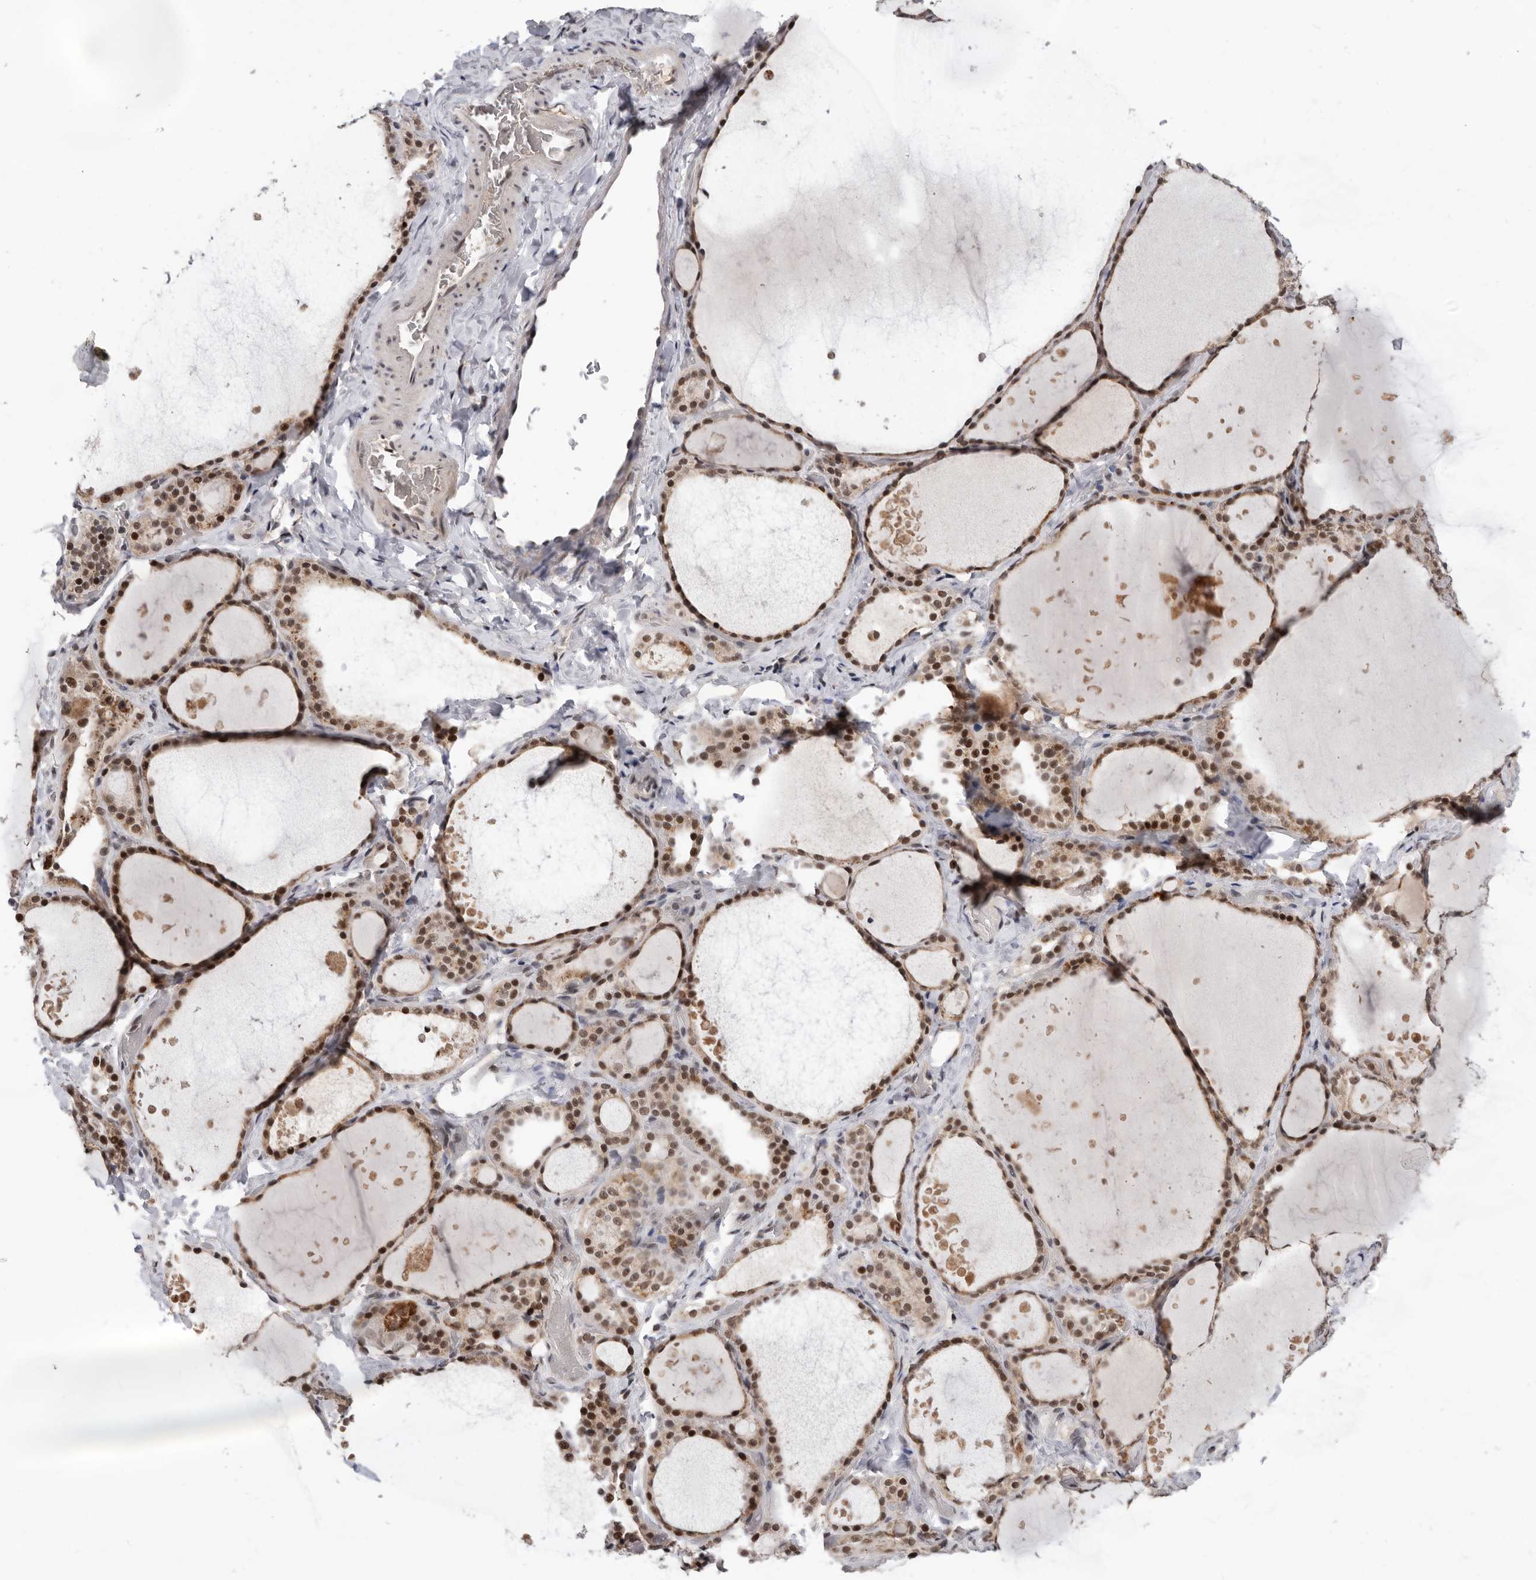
{"staining": {"intensity": "strong", "quantity": ">75%", "location": "nuclear"}, "tissue": "thyroid gland", "cell_type": "Glandular cells", "image_type": "normal", "snomed": [{"axis": "morphology", "description": "Normal tissue, NOS"}, {"axis": "topography", "description": "Thyroid gland"}], "caption": "A high-resolution micrograph shows IHC staining of benign thyroid gland, which displays strong nuclear expression in approximately >75% of glandular cells. The protein is stained brown, and the nuclei are stained in blue (DAB (3,3'-diaminobenzidine) IHC with brightfield microscopy, high magnification).", "gene": "BRCA2", "patient": {"sex": "female", "age": 44}}